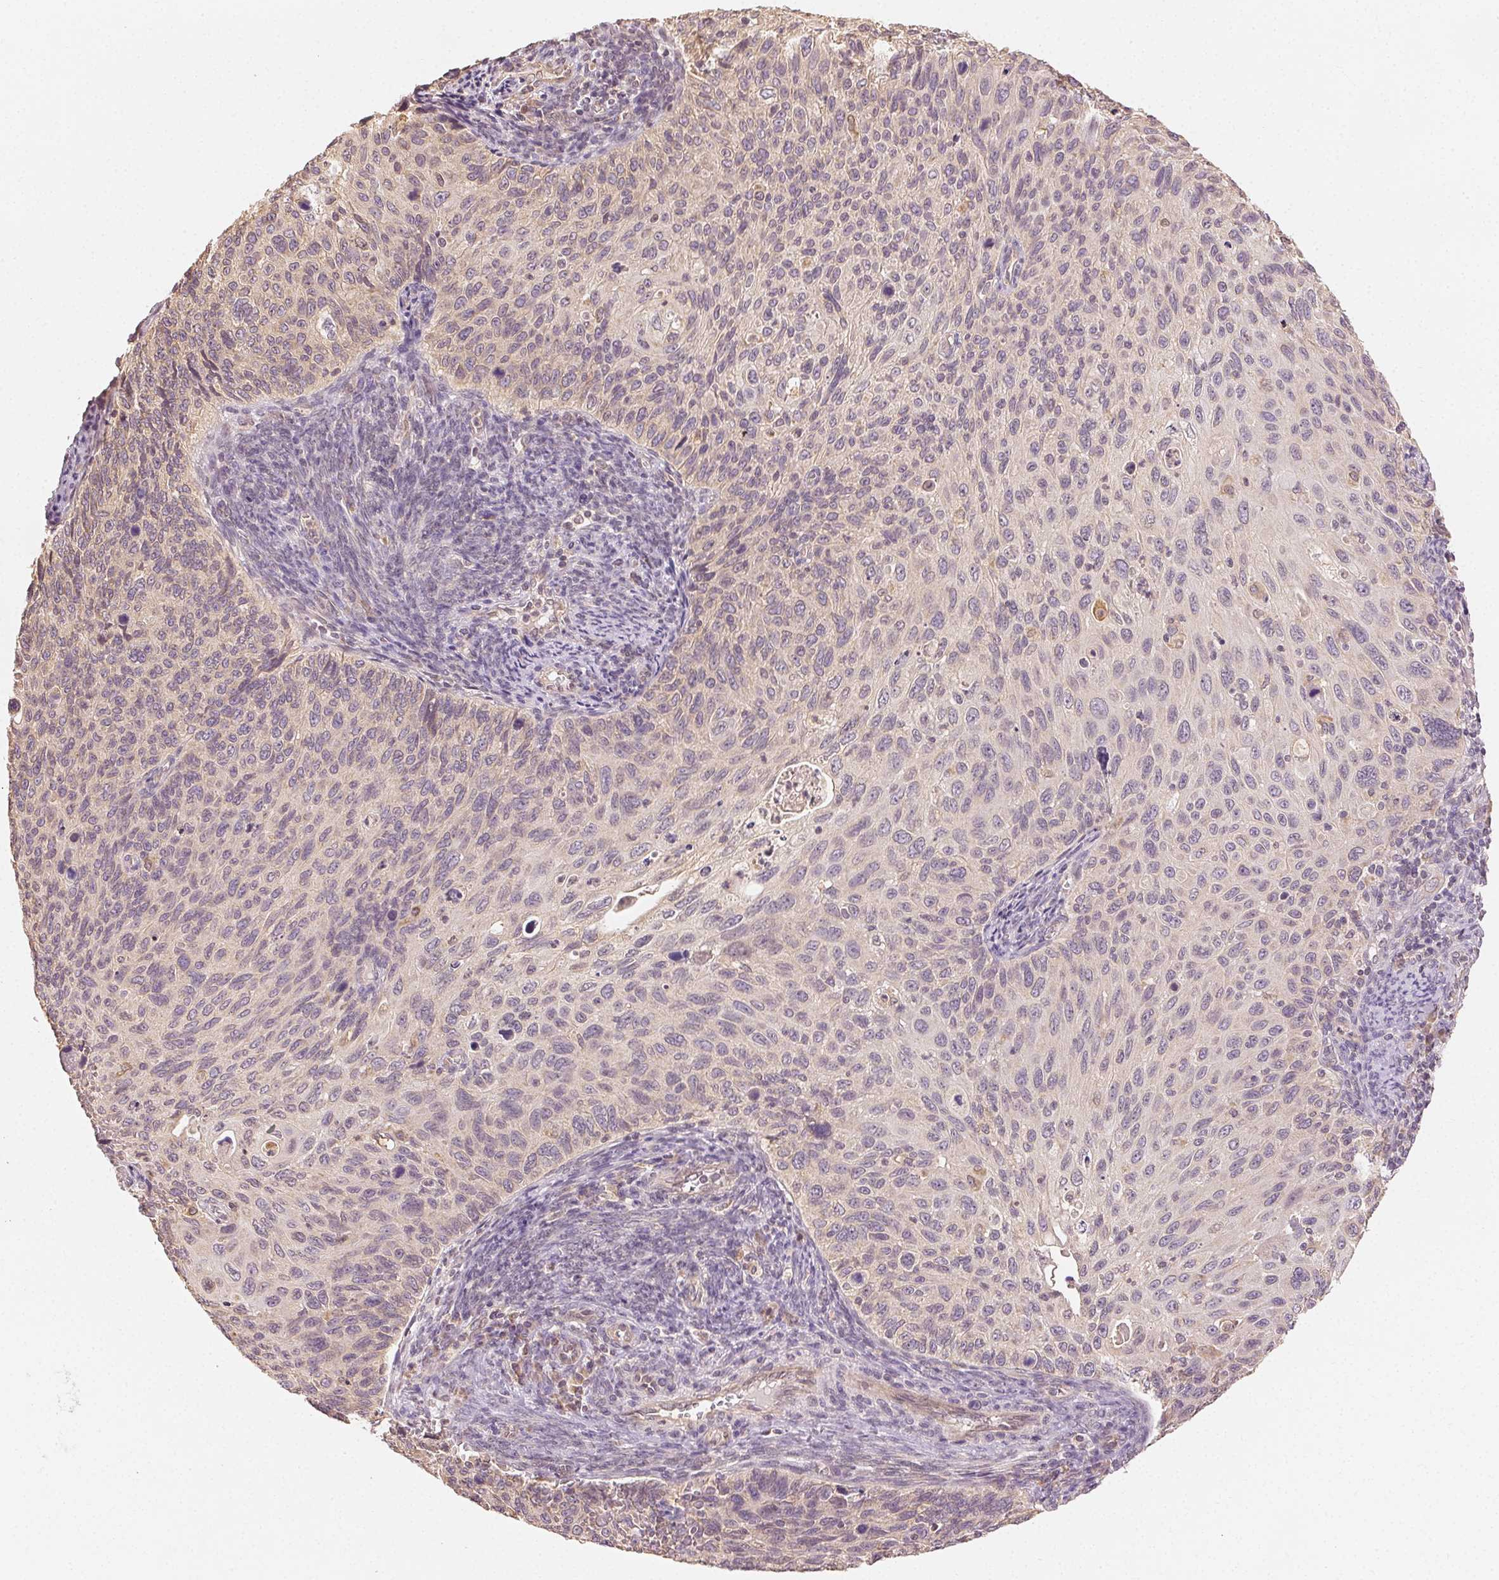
{"staining": {"intensity": "negative", "quantity": "none", "location": "none"}, "tissue": "cervical cancer", "cell_type": "Tumor cells", "image_type": "cancer", "snomed": [{"axis": "morphology", "description": "Squamous cell carcinoma, NOS"}, {"axis": "topography", "description": "Cervix"}], "caption": "The micrograph displays no staining of tumor cells in cervical squamous cell carcinoma.", "gene": "SEZ6L2", "patient": {"sex": "female", "age": 70}}